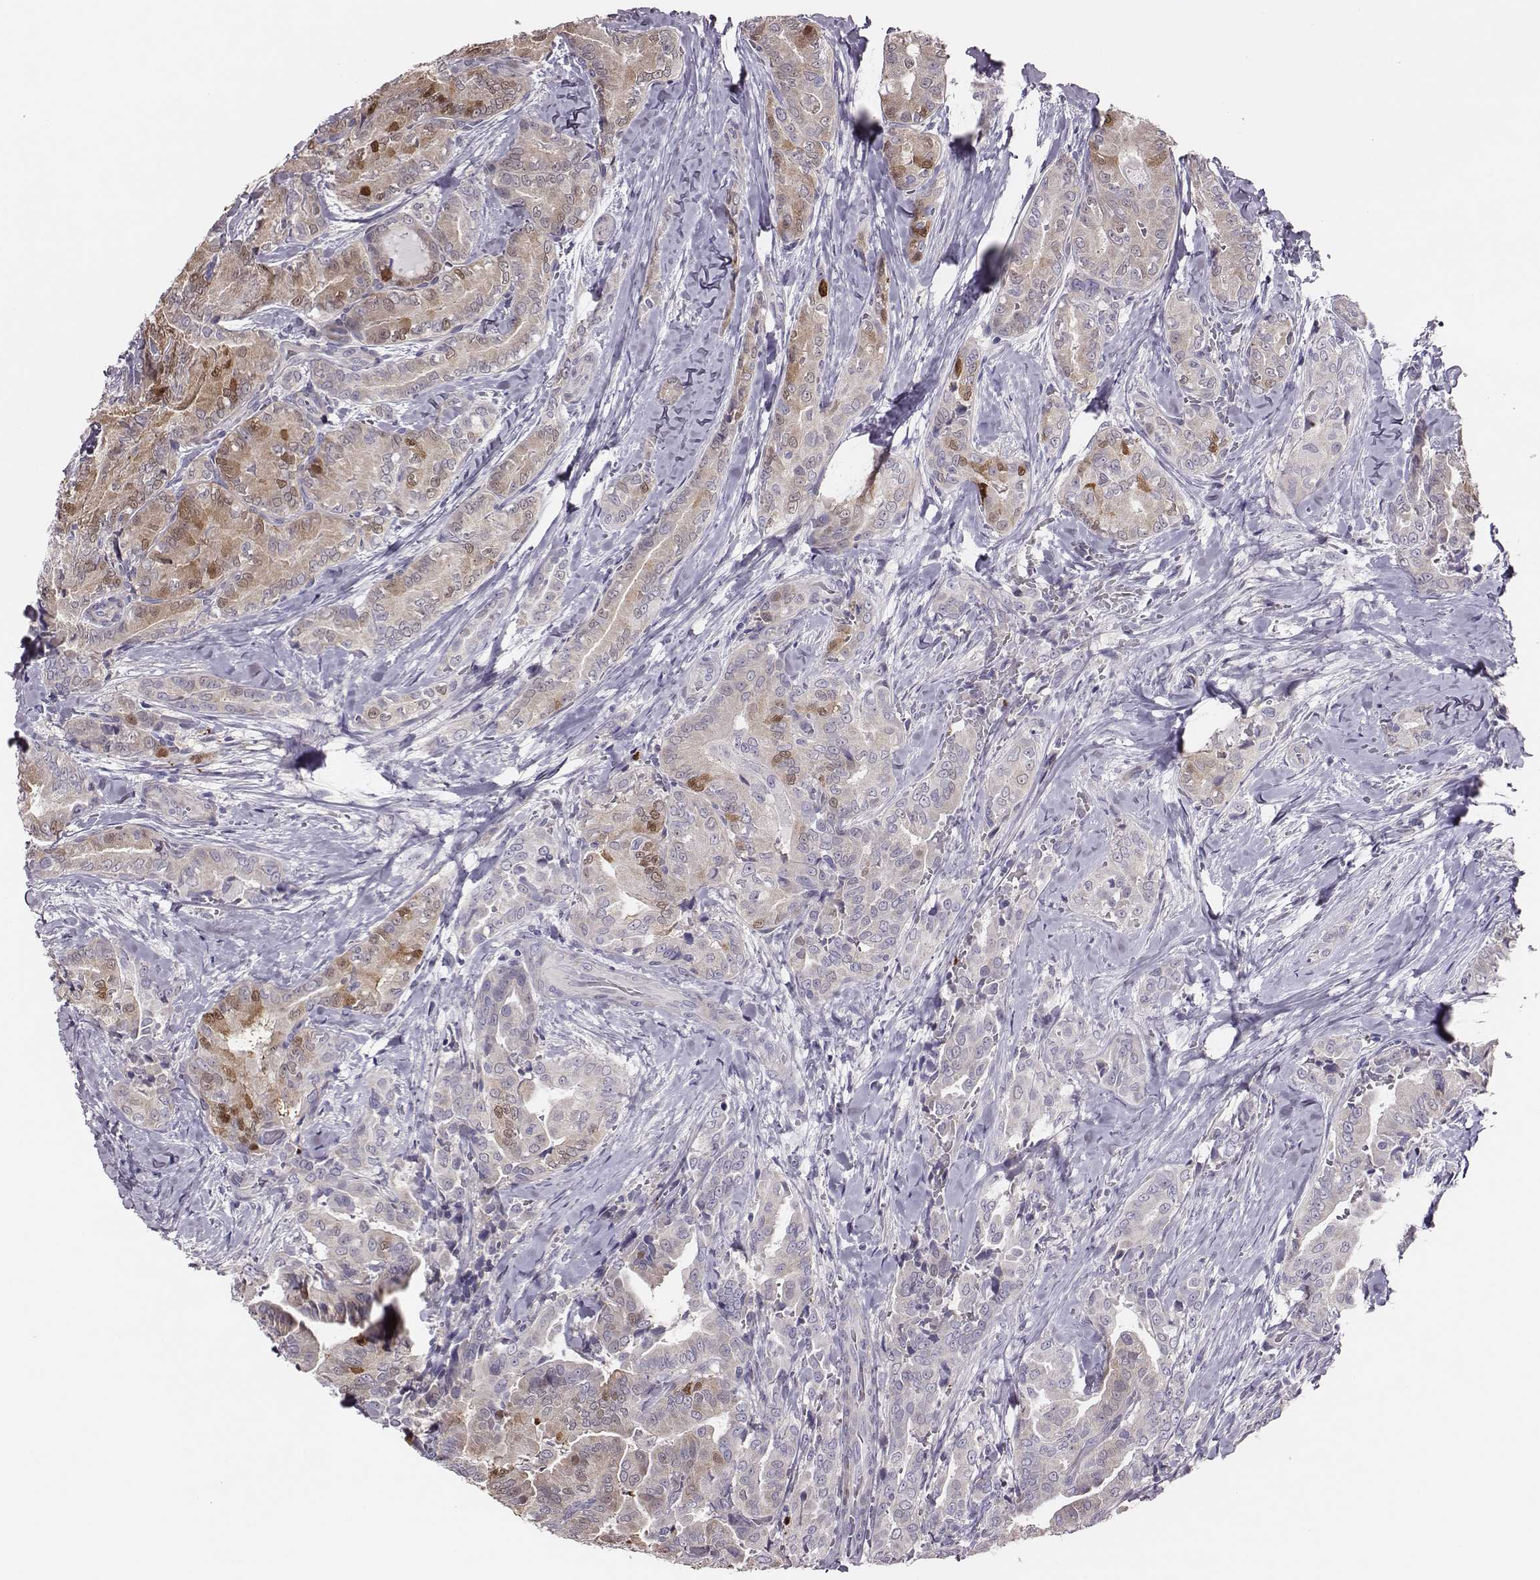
{"staining": {"intensity": "strong", "quantity": "<25%", "location": "cytoplasmic/membranous,nuclear"}, "tissue": "thyroid cancer", "cell_type": "Tumor cells", "image_type": "cancer", "snomed": [{"axis": "morphology", "description": "Papillary adenocarcinoma, NOS"}, {"axis": "topography", "description": "Thyroid gland"}], "caption": "This image demonstrates IHC staining of human thyroid papillary adenocarcinoma, with medium strong cytoplasmic/membranous and nuclear positivity in approximately <25% of tumor cells.", "gene": "SCML2", "patient": {"sex": "male", "age": 61}}